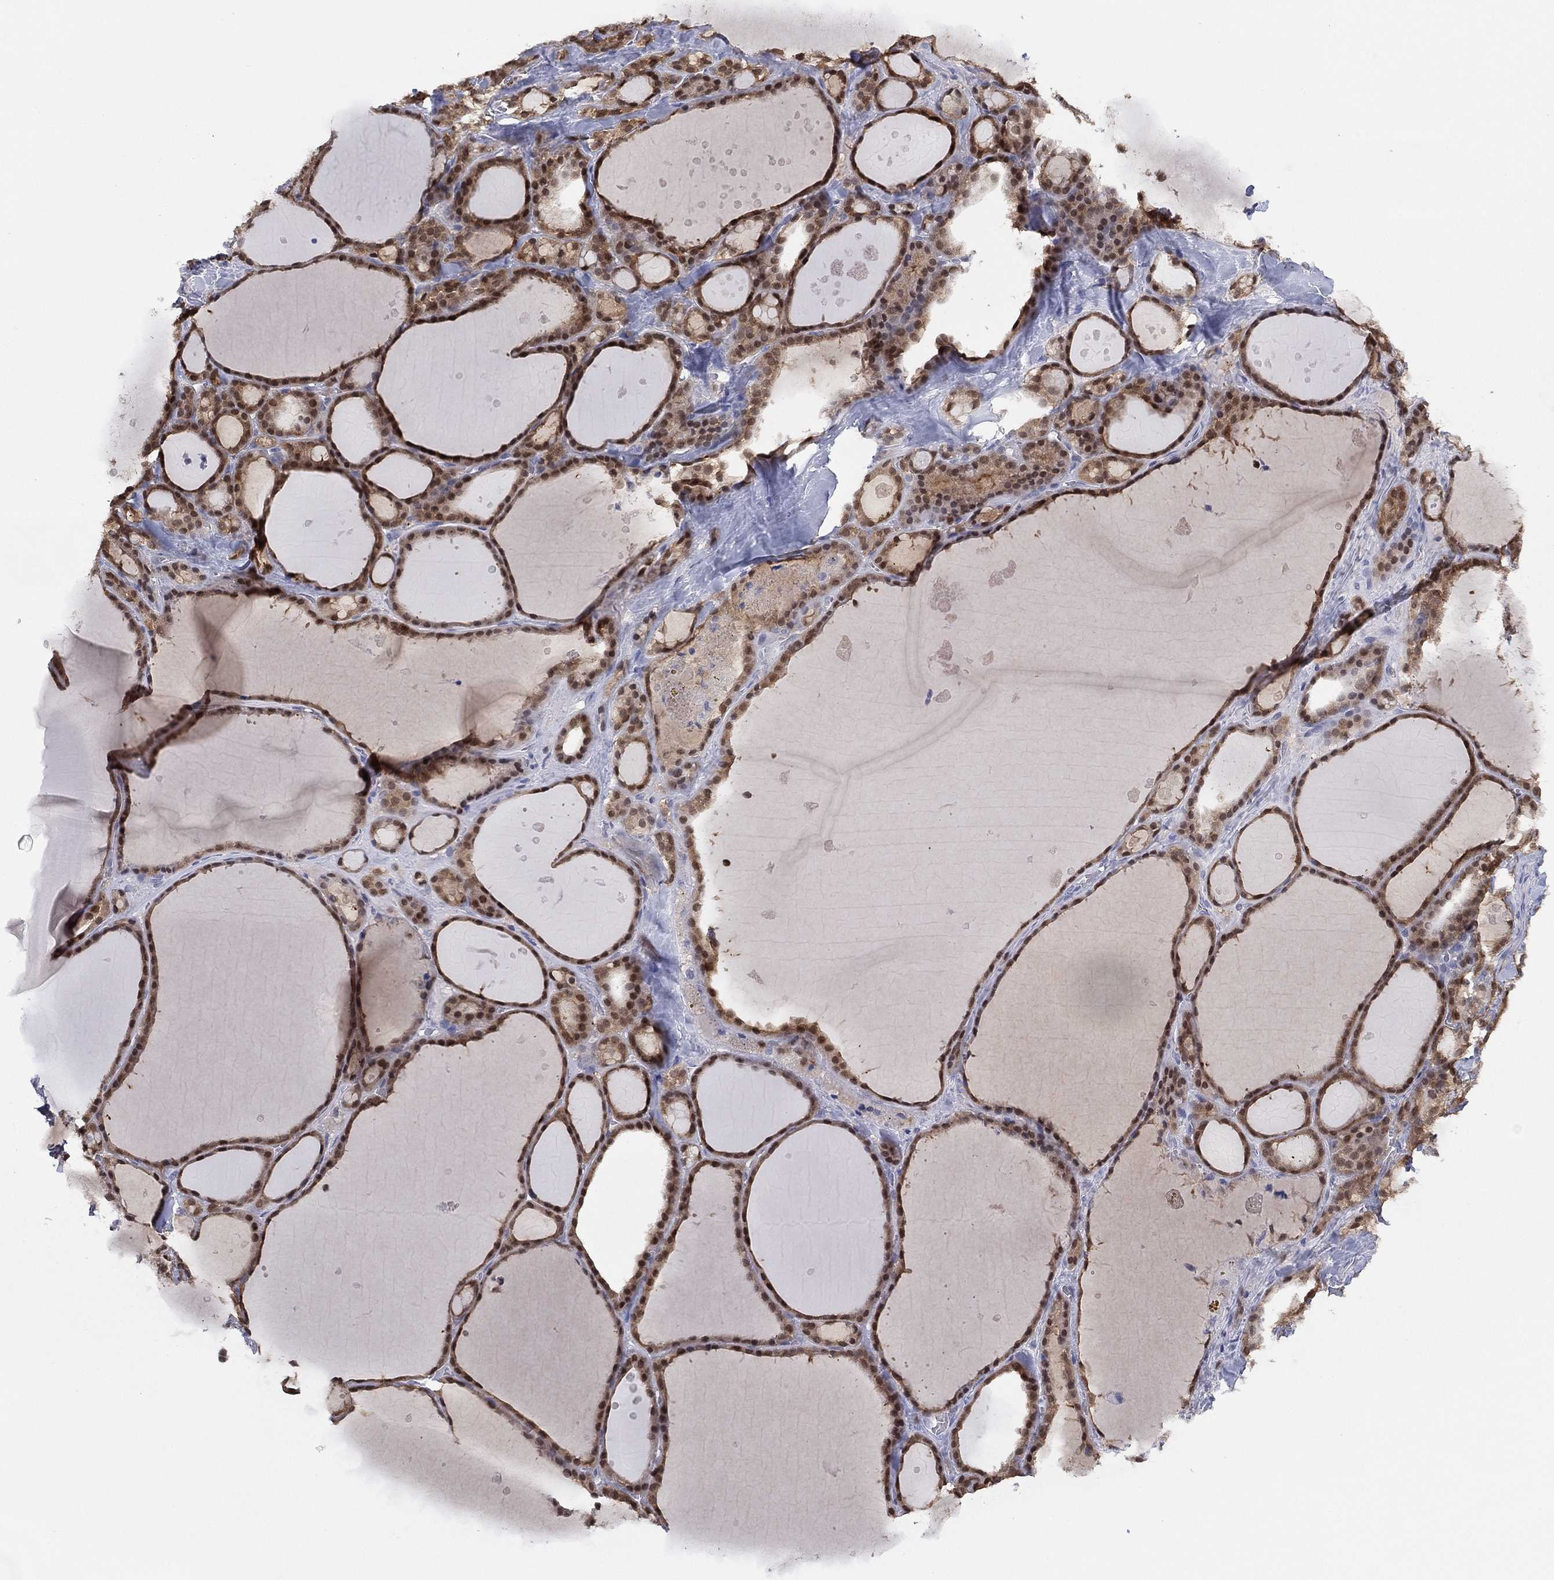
{"staining": {"intensity": "moderate", "quantity": ">75%", "location": "cytoplasmic/membranous,nuclear"}, "tissue": "thyroid gland", "cell_type": "Glandular cells", "image_type": "normal", "snomed": [{"axis": "morphology", "description": "Normal tissue, NOS"}, {"axis": "topography", "description": "Thyroid gland"}], "caption": "Moderate cytoplasmic/membranous,nuclear staining is appreciated in about >75% of glandular cells in unremarkable thyroid gland.", "gene": "DDAH1", "patient": {"sex": "male", "age": 68}}